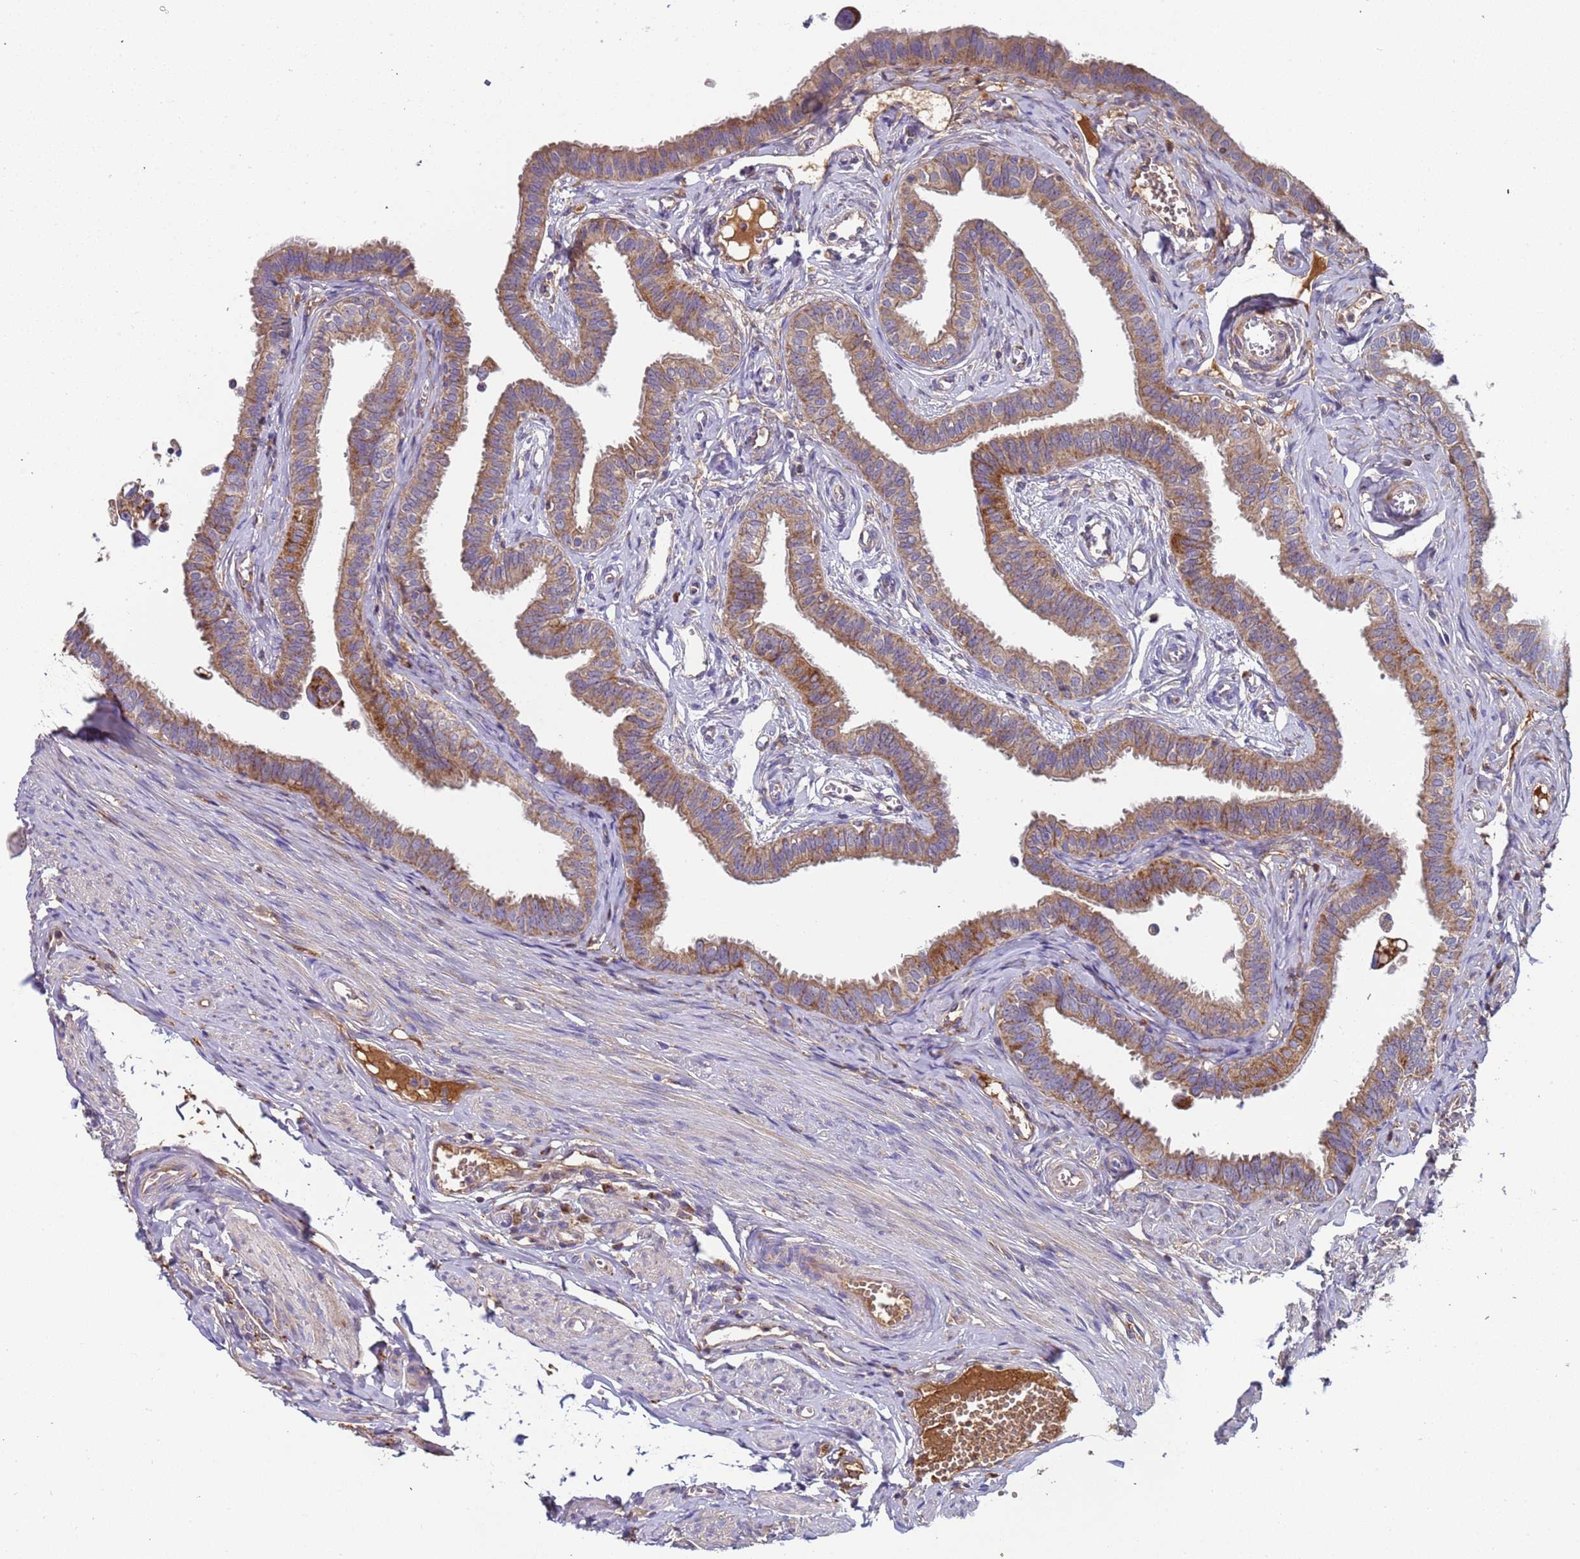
{"staining": {"intensity": "moderate", "quantity": ">75%", "location": "cytoplasmic/membranous"}, "tissue": "fallopian tube", "cell_type": "Glandular cells", "image_type": "normal", "snomed": [{"axis": "morphology", "description": "Normal tissue, NOS"}, {"axis": "morphology", "description": "Carcinoma, NOS"}, {"axis": "topography", "description": "Fallopian tube"}, {"axis": "topography", "description": "Ovary"}], "caption": "High-magnification brightfield microscopy of benign fallopian tube stained with DAB (brown) and counterstained with hematoxylin (blue). glandular cells exhibit moderate cytoplasmic/membranous positivity is identified in about>75% of cells. Immunohistochemistry stains the protein in brown and the nuclei are stained blue.", "gene": "TMEM126A", "patient": {"sex": "female", "age": 59}}